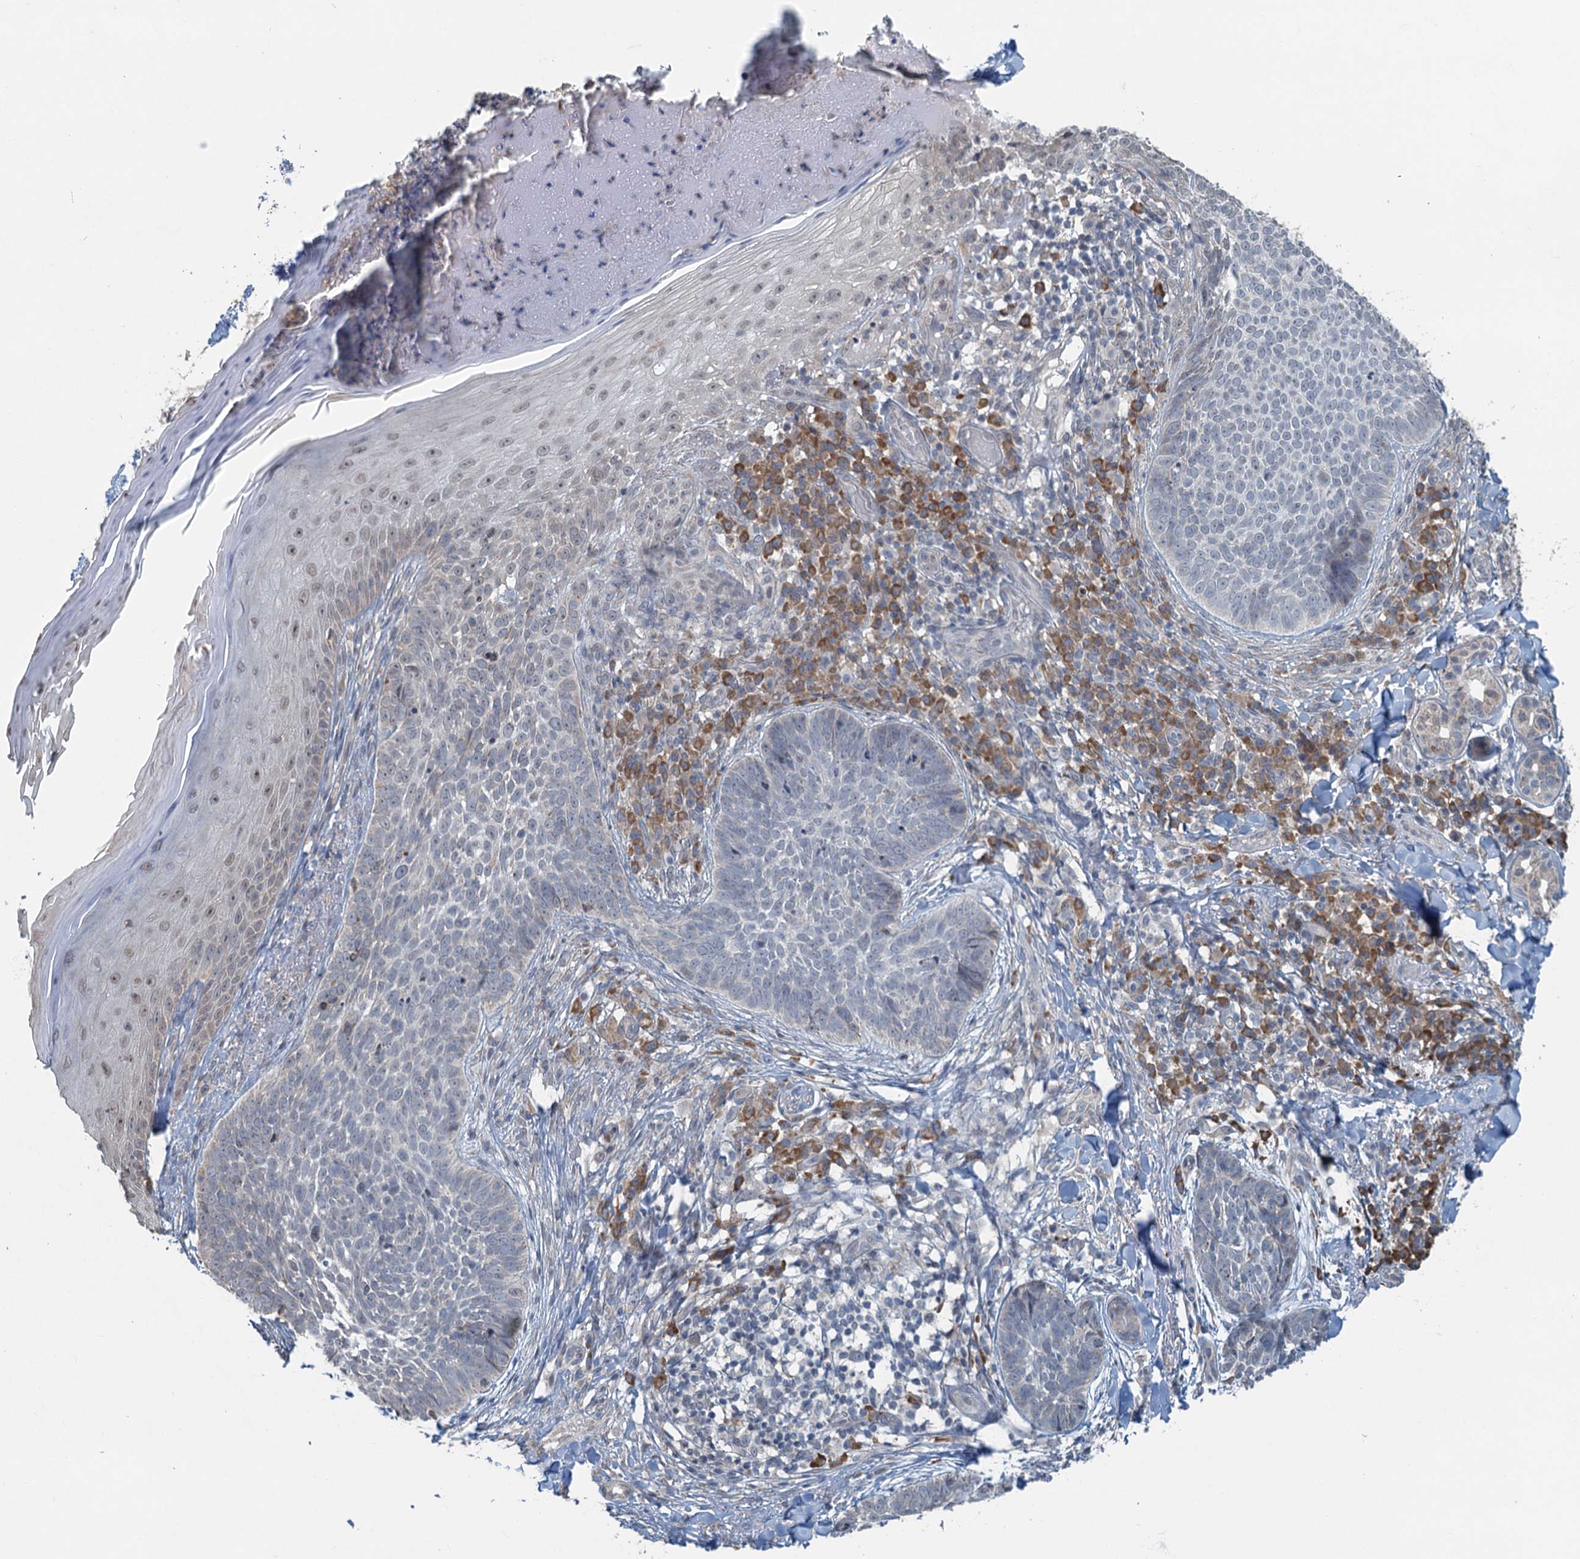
{"staining": {"intensity": "negative", "quantity": "none", "location": "none"}, "tissue": "skin cancer", "cell_type": "Tumor cells", "image_type": "cancer", "snomed": [{"axis": "morphology", "description": "Basal cell carcinoma"}, {"axis": "topography", "description": "Skin"}], "caption": "DAB immunohistochemical staining of skin basal cell carcinoma reveals no significant expression in tumor cells.", "gene": "TEX35", "patient": {"sex": "female", "age": 61}}